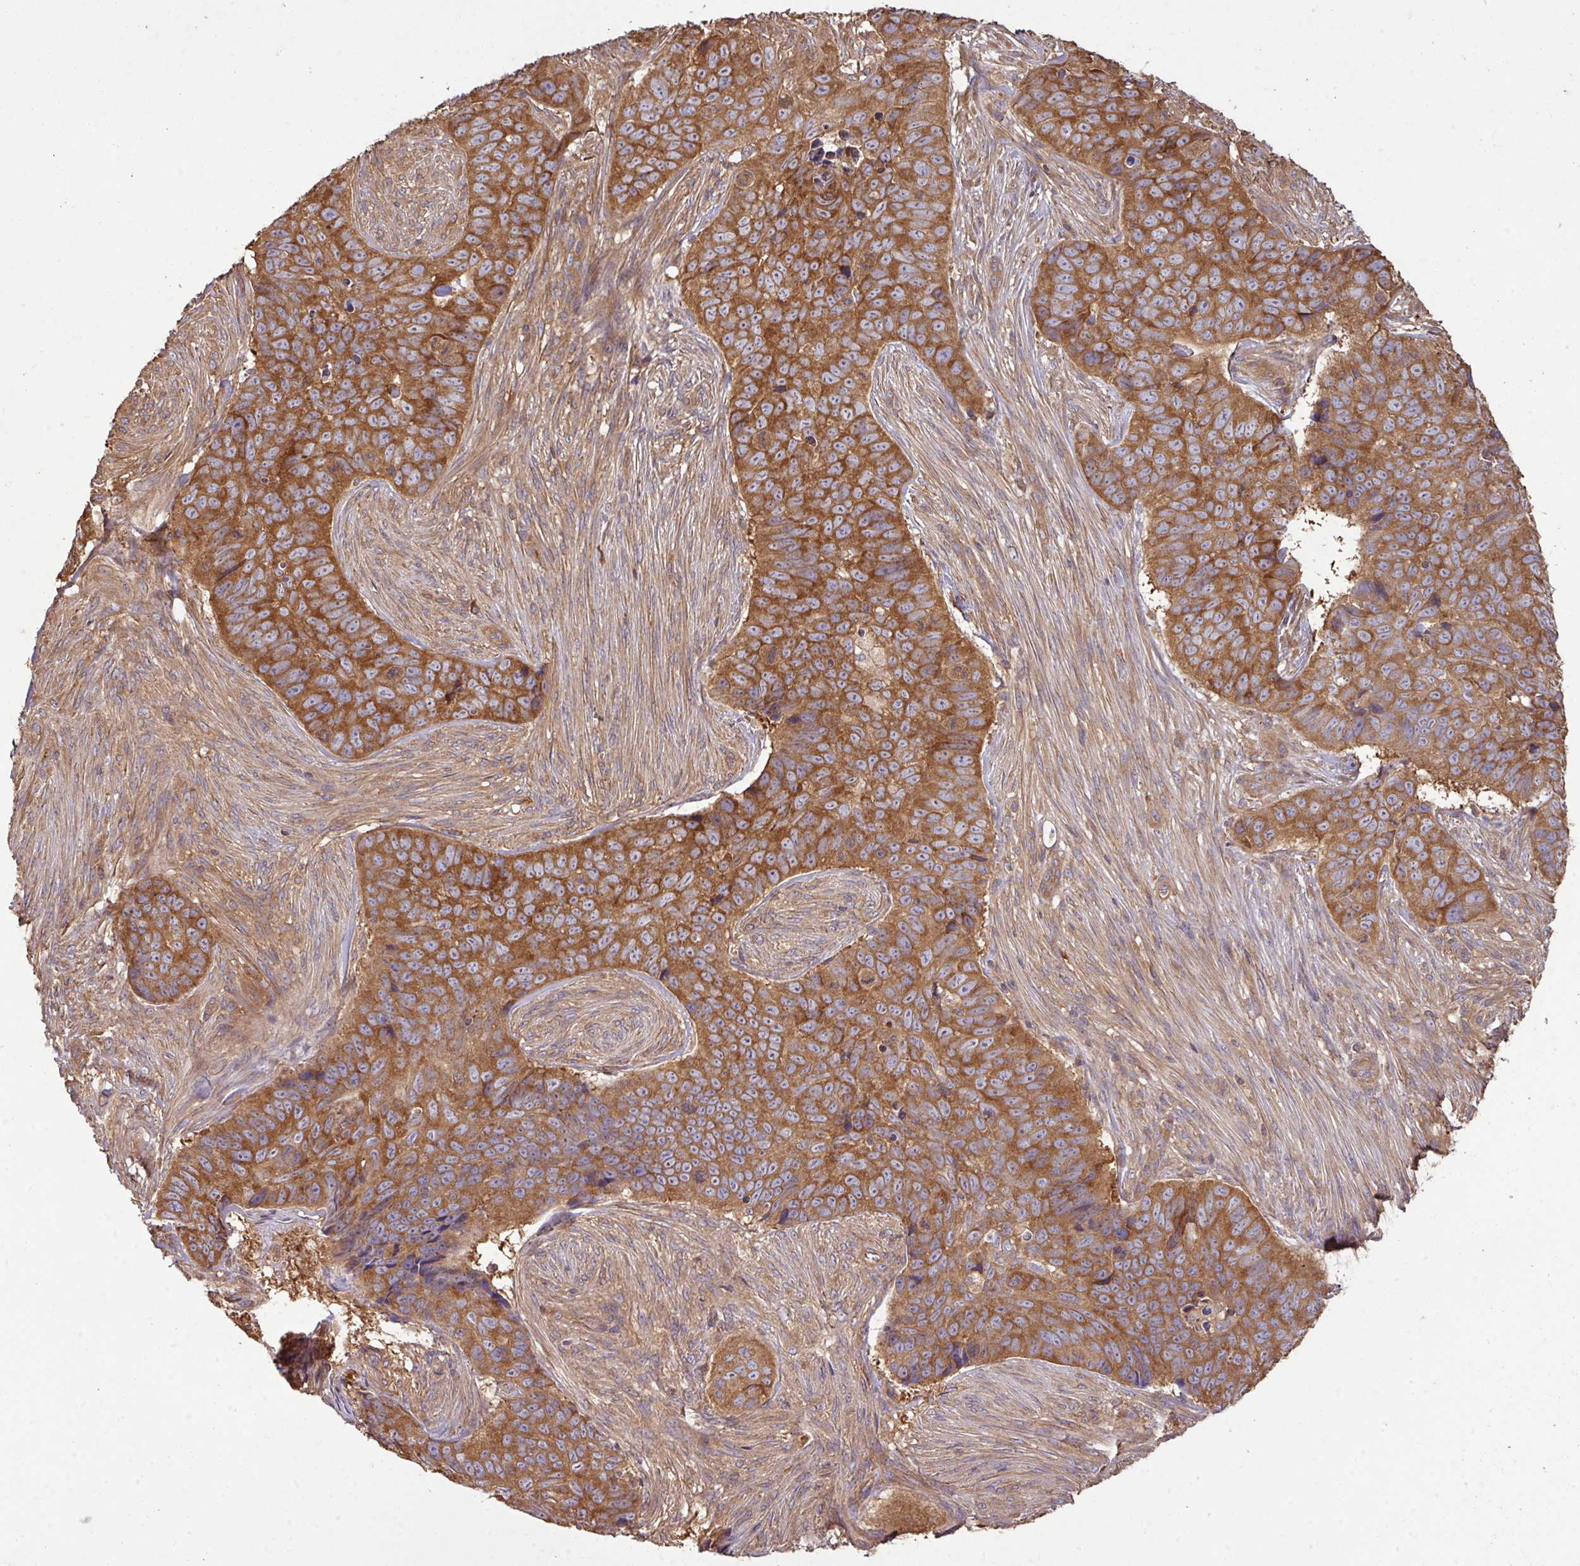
{"staining": {"intensity": "strong", "quantity": ">75%", "location": "cytoplasmic/membranous"}, "tissue": "skin cancer", "cell_type": "Tumor cells", "image_type": "cancer", "snomed": [{"axis": "morphology", "description": "Basal cell carcinoma"}, {"axis": "topography", "description": "Skin"}], "caption": "This is an image of immunohistochemistry (IHC) staining of skin basal cell carcinoma, which shows strong staining in the cytoplasmic/membranous of tumor cells.", "gene": "GSPT1", "patient": {"sex": "female", "age": 82}}